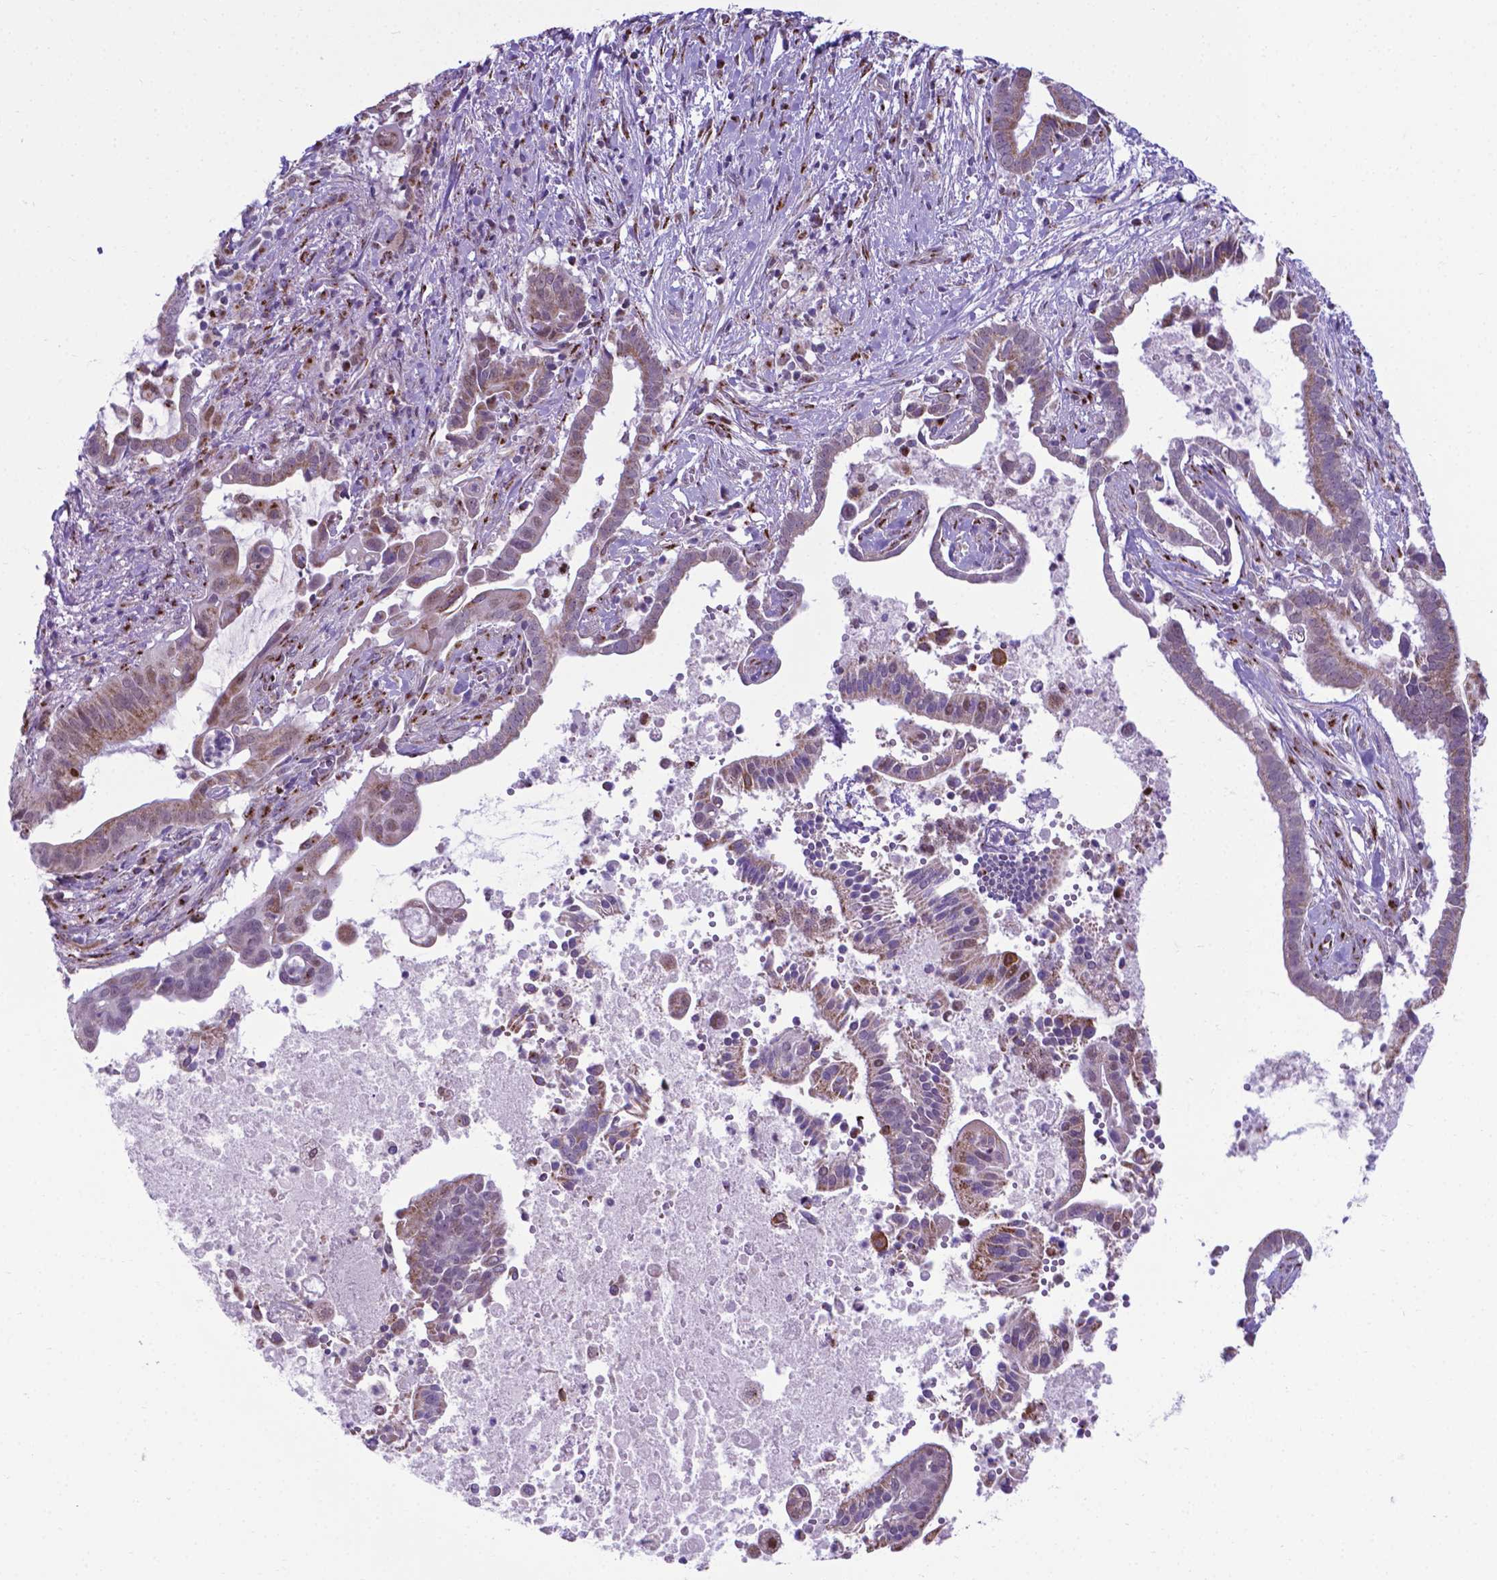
{"staining": {"intensity": "weak", "quantity": "25%-75%", "location": "cytoplasmic/membranous"}, "tissue": "pancreatic cancer", "cell_type": "Tumor cells", "image_type": "cancer", "snomed": [{"axis": "morphology", "description": "Adenocarcinoma, NOS"}, {"axis": "topography", "description": "Pancreas"}], "caption": "High-magnification brightfield microscopy of pancreatic adenocarcinoma stained with DAB (3,3'-diaminobenzidine) (brown) and counterstained with hematoxylin (blue). tumor cells exhibit weak cytoplasmic/membranous expression is appreciated in about25%-75% of cells. (DAB = brown stain, brightfield microscopy at high magnification).", "gene": "MRPL10", "patient": {"sex": "male", "age": 61}}